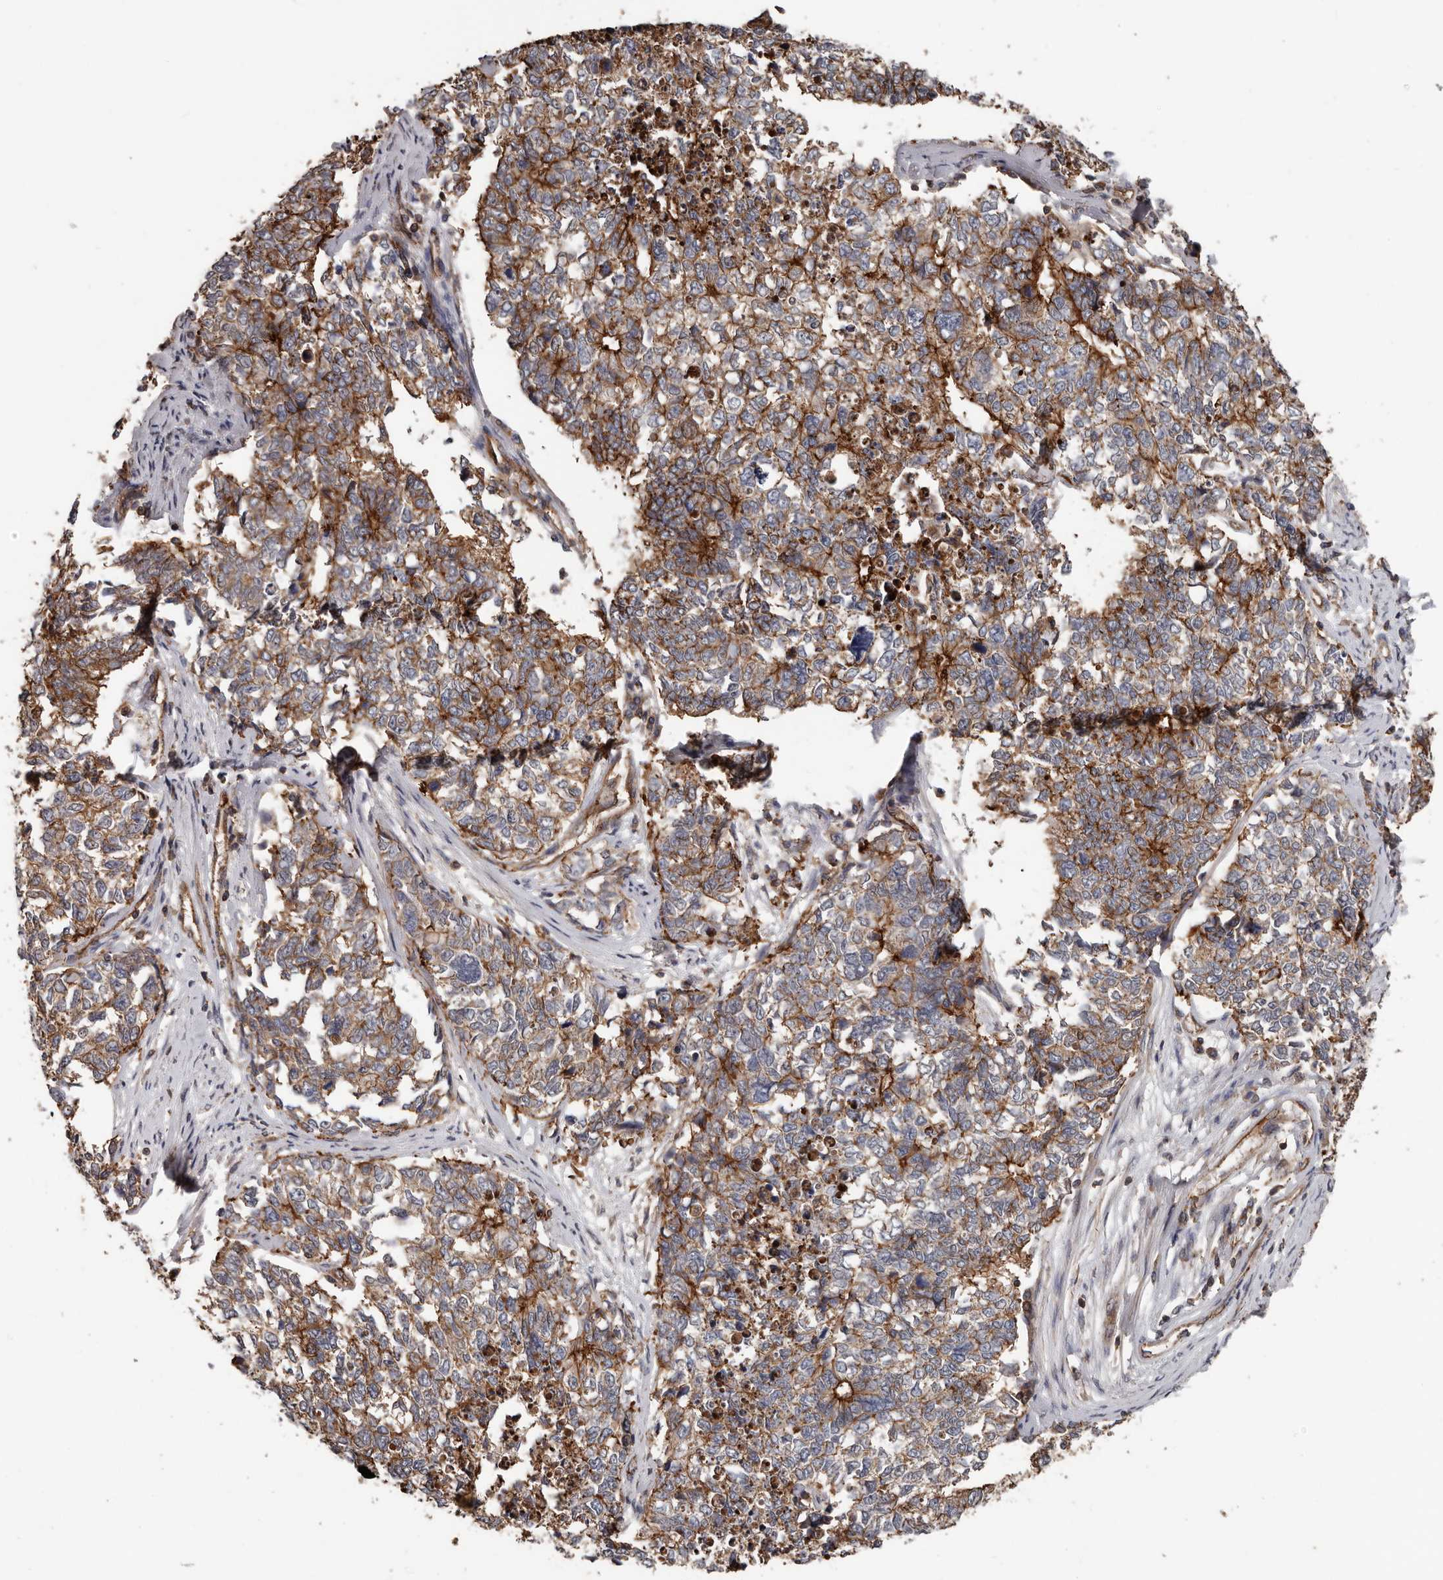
{"staining": {"intensity": "moderate", "quantity": ">75%", "location": "cytoplasmic/membranous"}, "tissue": "cervical cancer", "cell_type": "Tumor cells", "image_type": "cancer", "snomed": [{"axis": "morphology", "description": "Squamous cell carcinoma, NOS"}, {"axis": "topography", "description": "Cervix"}], "caption": "Squamous cell carcinoma (cervical) stained for a protein demonstrates moderate cytoplasmic/membranous positivity in tumor cells. (brown staining indicates protein expression, while blue staining denotes nuclei).", "gene": "PNRC2", "patient": {"sex": "female", "age": 63}}